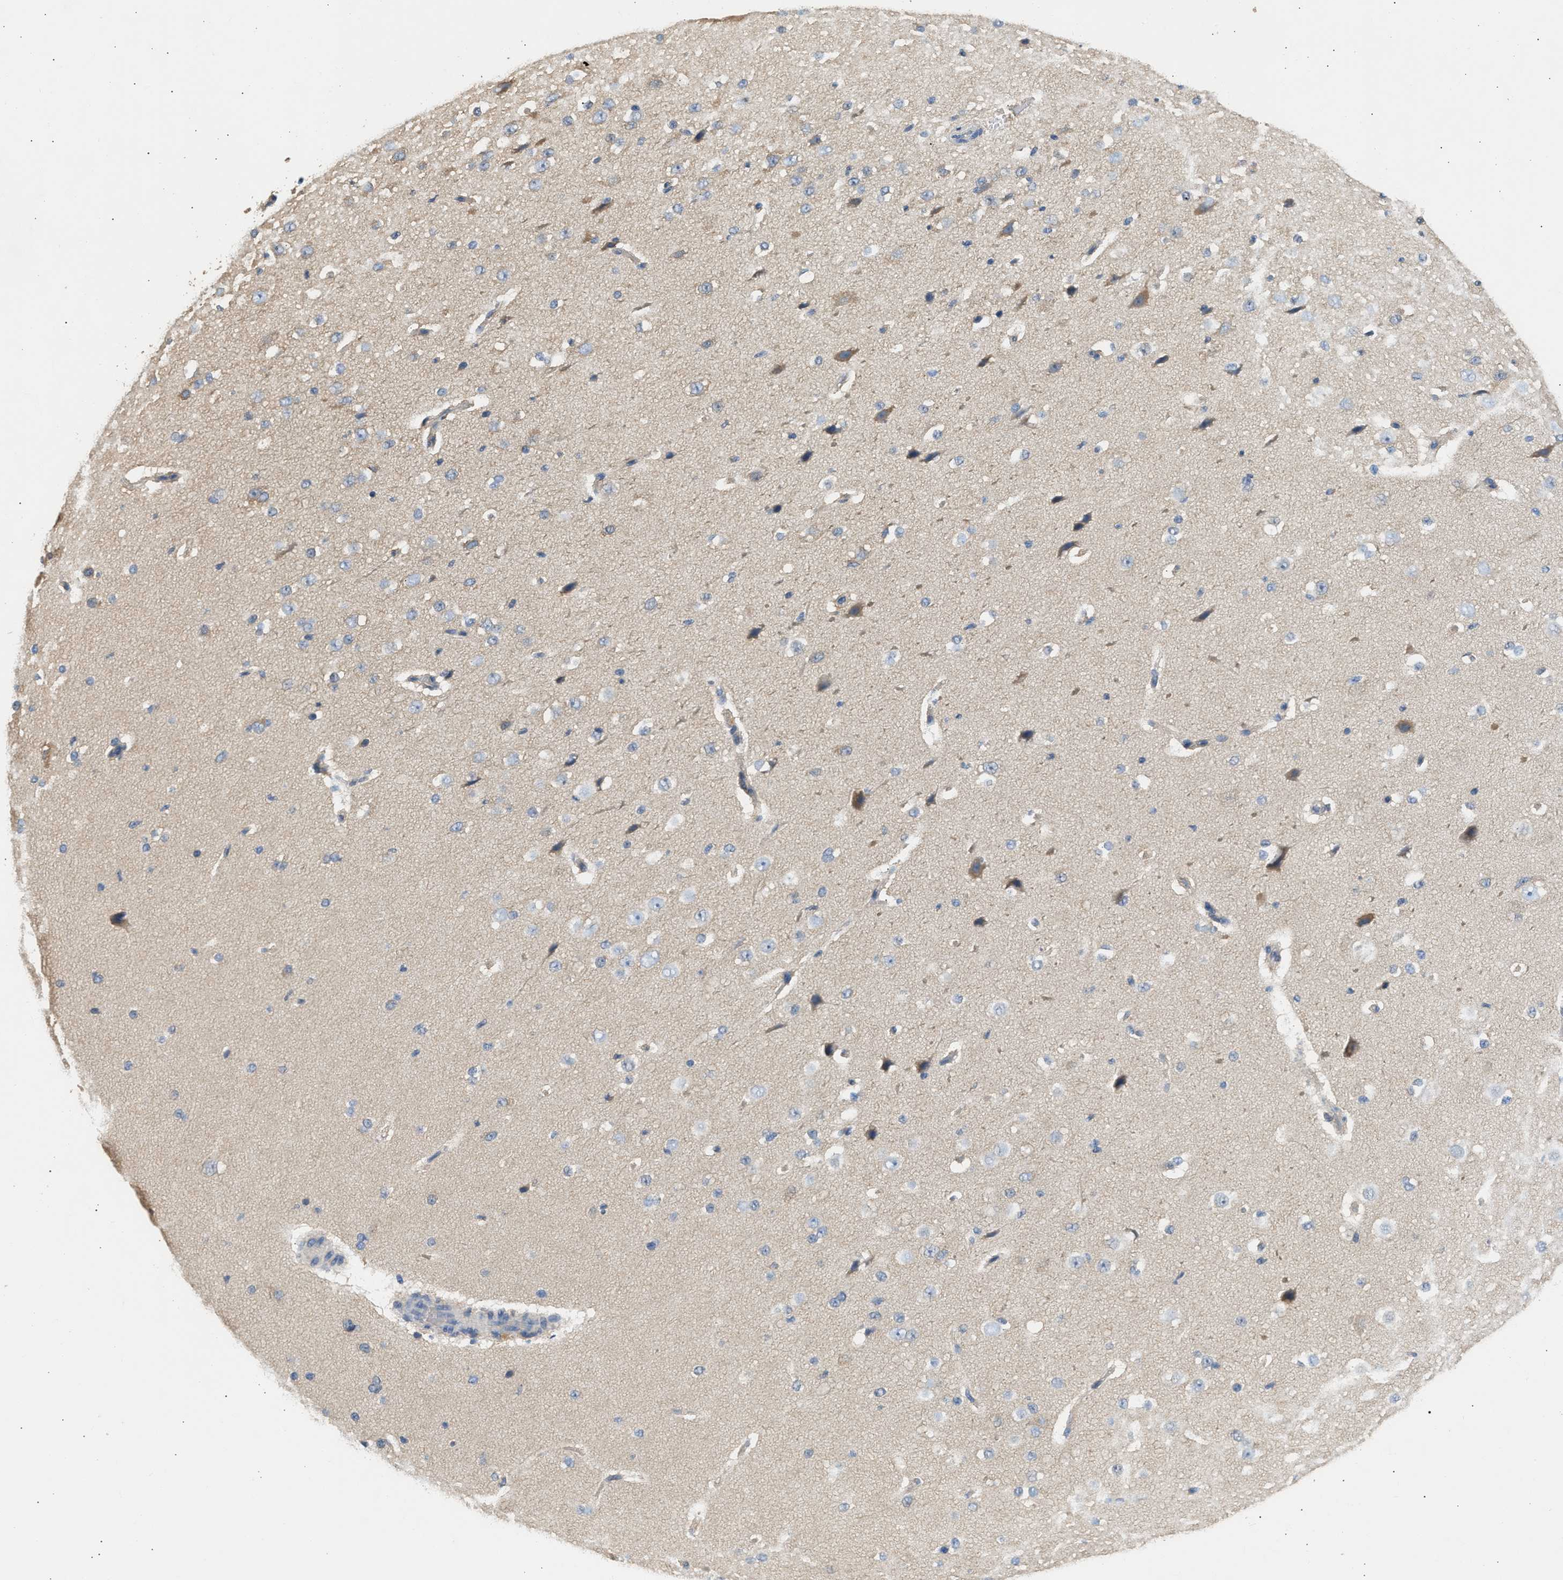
{"staining": {"intensity": "negative", "quantity": "none", "location": "none"}, "tissue": "cerebral cortex", "cell_type": "Endothelial cells", "image_type": "normal", "snomed": [{"axis": "morphology", "description": "Normal tissue, NOS"}, {"axis": "morphology", "description": "Developmental malformation"}, {"axis": "topography", "description": "Cerebral cortex"}], "caption": "Human cerebral cortex stained for a protein using immunohistochemistry (IHC) displays no positivity in endothelial cells.", "gene": "WDR31", "patient": {"sex": "female", "age": 30}}